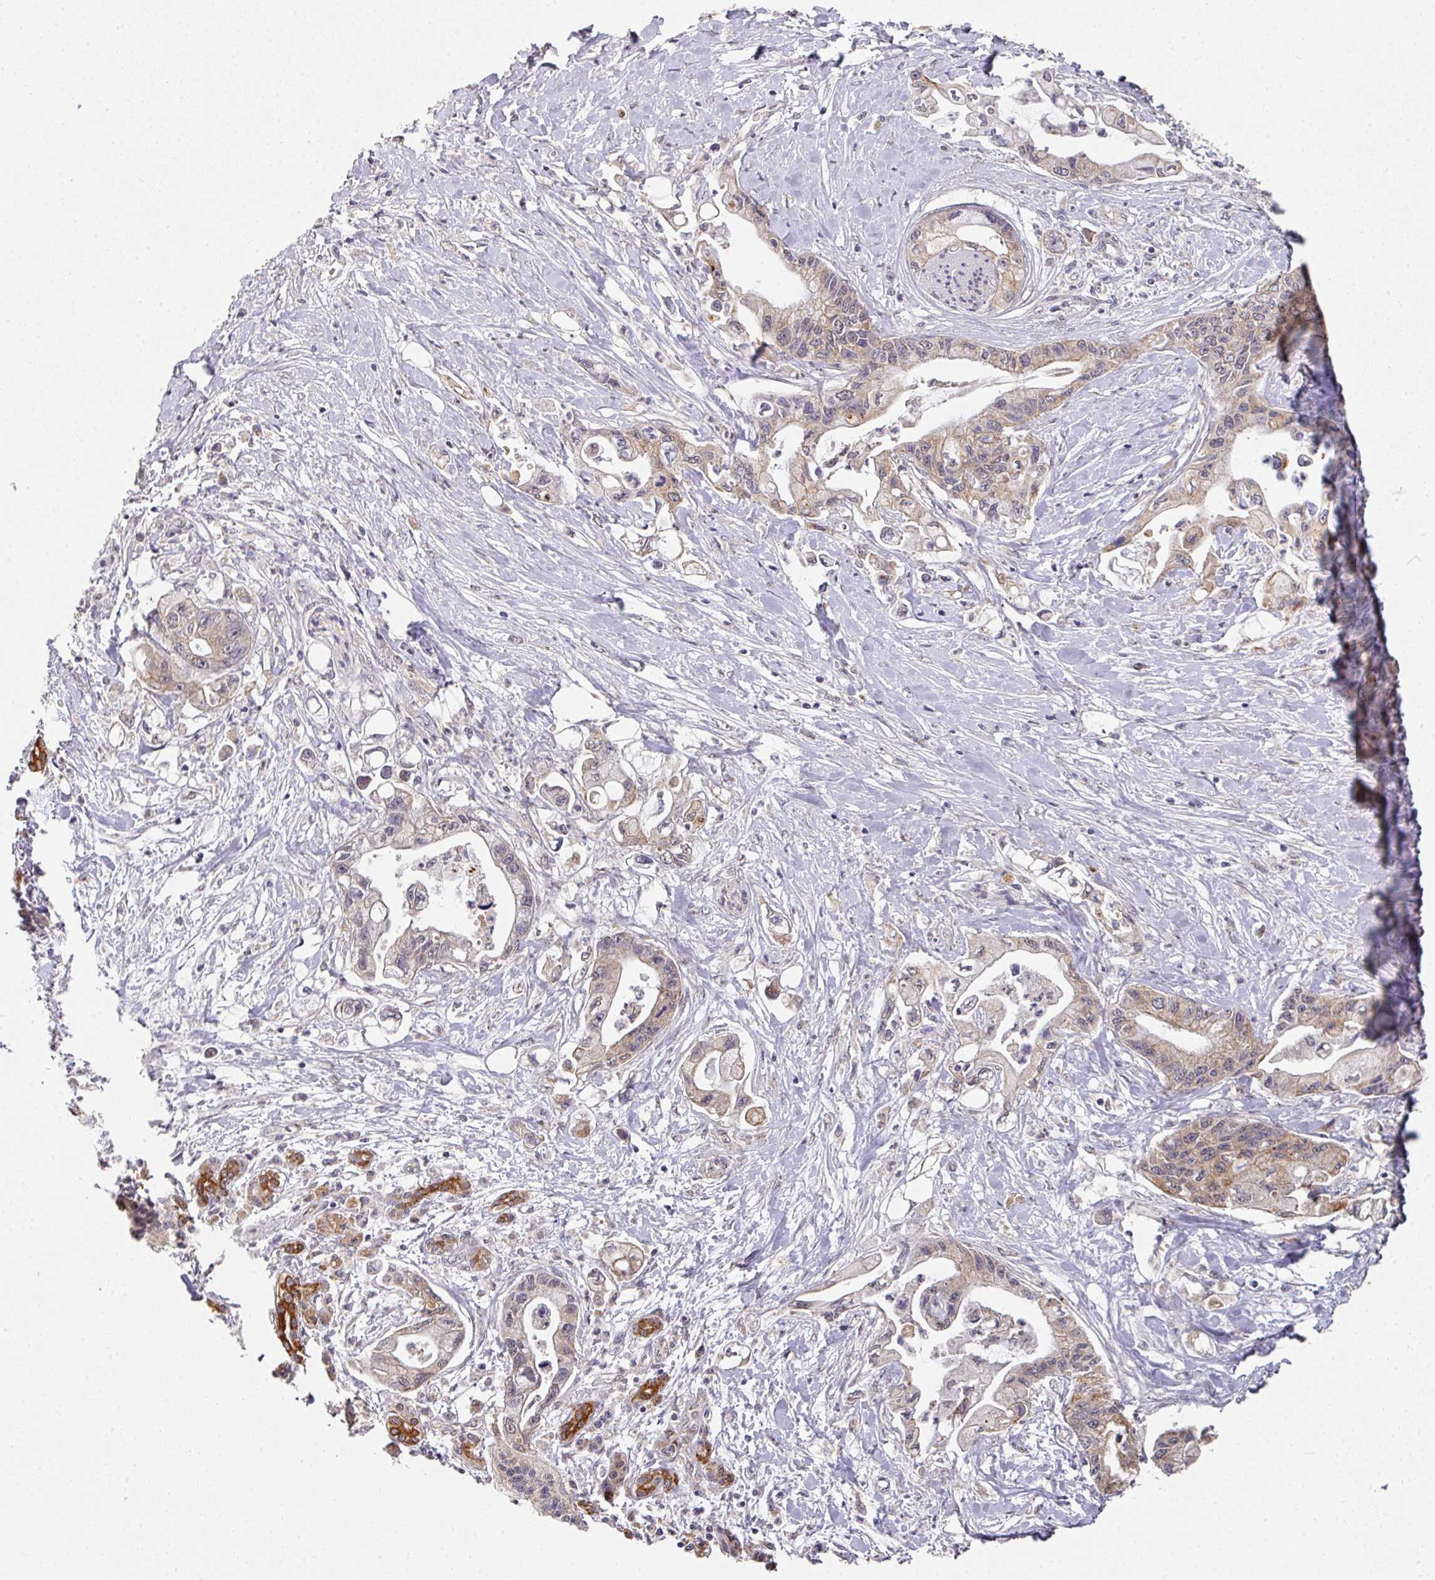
{"staining": {"intensity": "weak", "quantity": "25%-75%", "location": "cytoplasmic/membranous"}, "tissue": "pancreatic cancer", "cell_type": "Tumor cells", "image_type": "cancer", "snomed": [{"axis": "morphology", "description": "Adenocarcinoma, NOS"}, {"axis": "topography", "description": "Pancreas"}], "caption": "Immunohistochemistry (DAB (3,3'-diaminobenzidine)) staining of adenocarcinoma (pancreatic) exhibits weak cytoplasmic/membranous protein expression in about 25%-75% of tumor cells.", "gene": "EXTL3", "patient": {"sex": "male", "age": 61}}